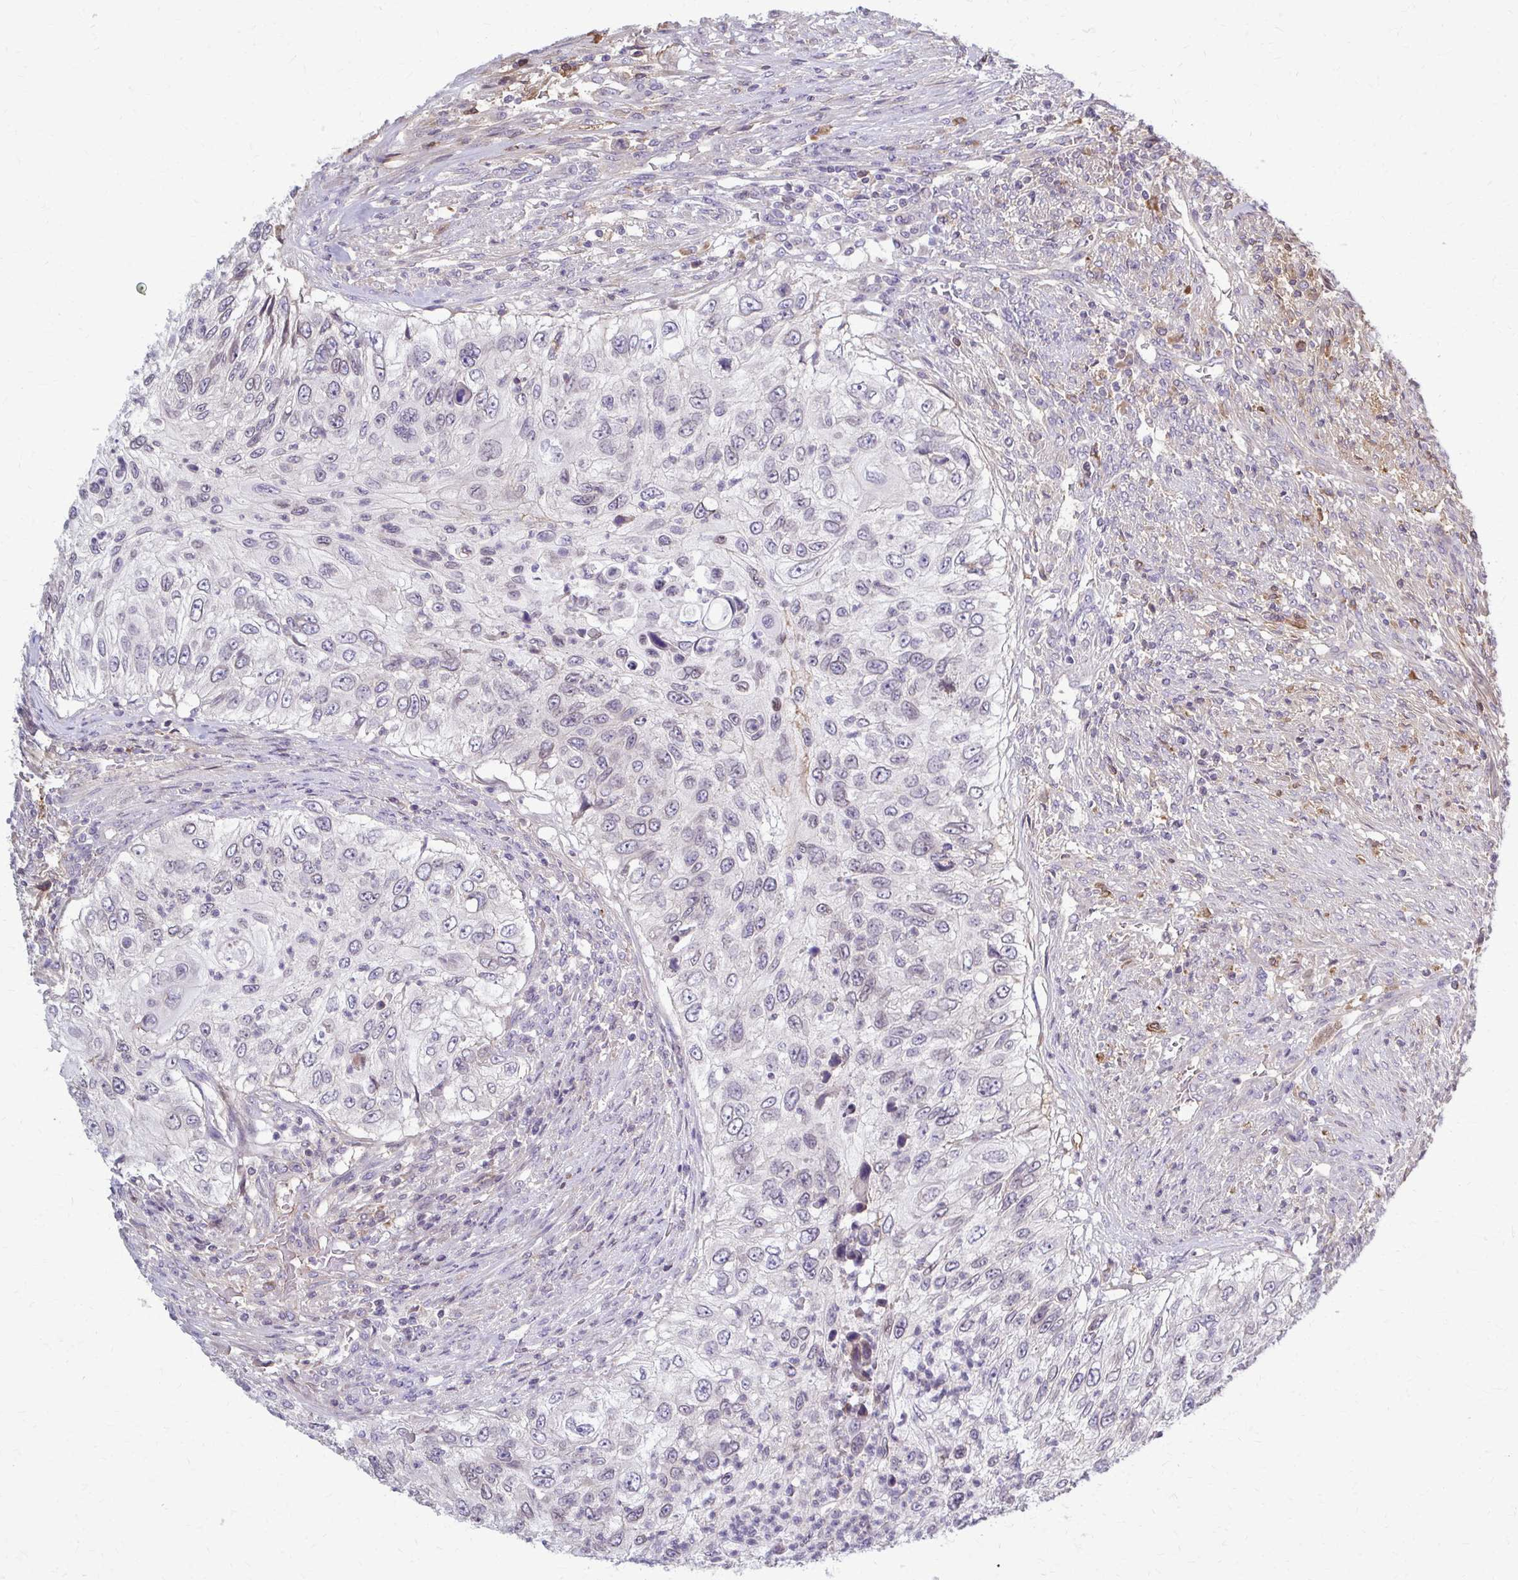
{"staining": {"intensity": "negative", "quantity": "none", "location": "none"}, "tissue": "urothelial cancer", "cell_type": "Tumor cells", "image_type": "cancer", "snomed": [{"axis": "morphology", "description": "Urothelial carcinoma, High grade"}, {"axis": "topography", "description": "Urinary bladder"}], "caption": "This is a histopathology image of immunohistochemistry (IHC) staining of urothelial cancer, which shows no expression in tumor cells.", "gene": "MCRIP2", "patient": {"sex": "female", "age": 60}}